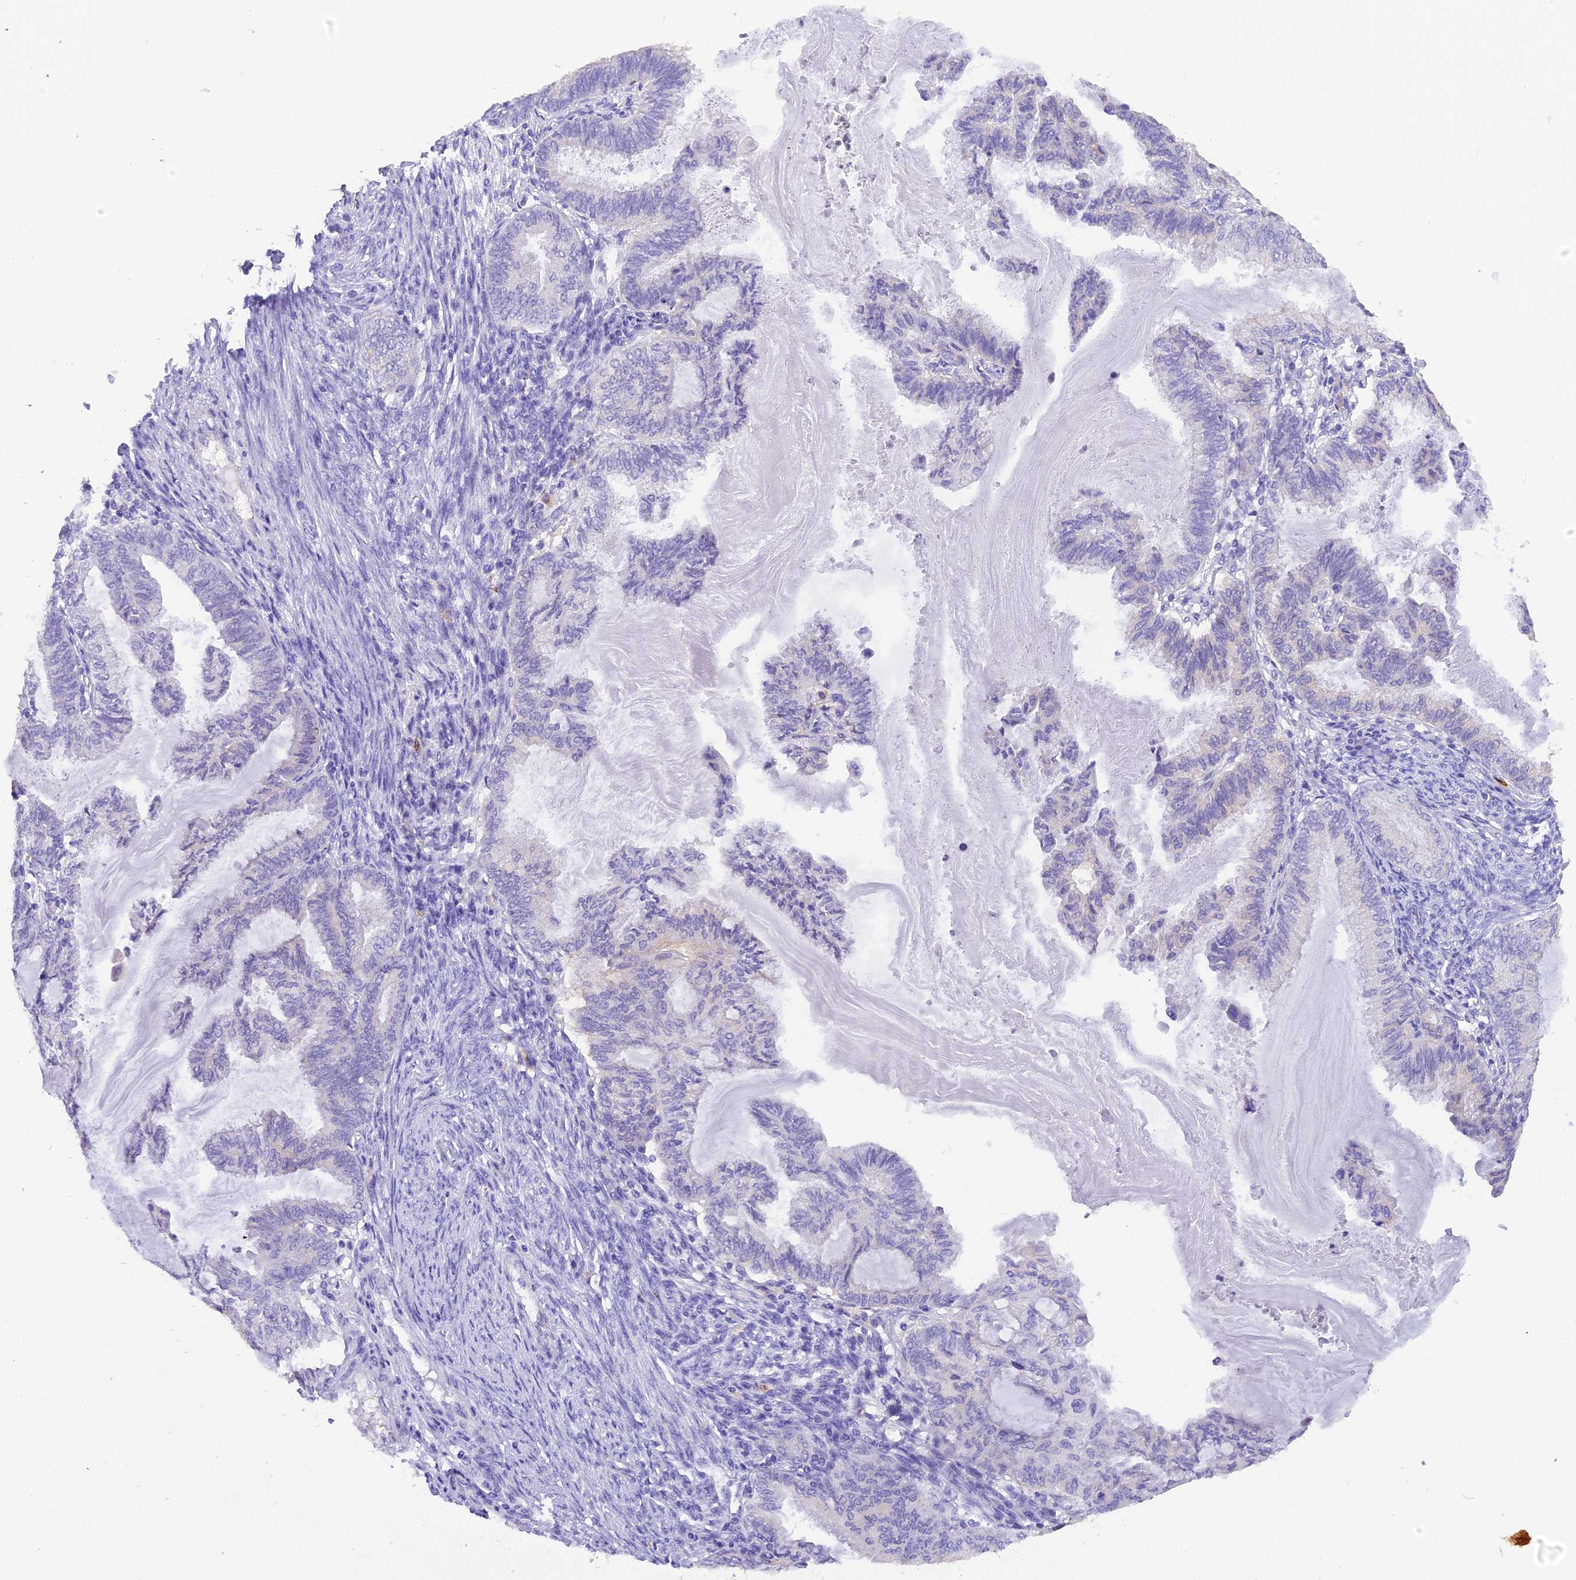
{"staining": {"intensity": "negative", "quantity": "none", "location": "none"}, "tissue": "endometrial cancer", "cell_type": "Tumor cells", "image_type": "cancer", "snomed": [{"axis": "morphology", "description": "Adenocarcinoma, NOS"}, {"axis": "topography", "description": "Endometrium"}], "caption": "The image exhibits no significant staining in tumor cells of adenocarcinoma (endometrial).", "gene": "COL6A5", "patient": {"sex": "female", "age": 86}}